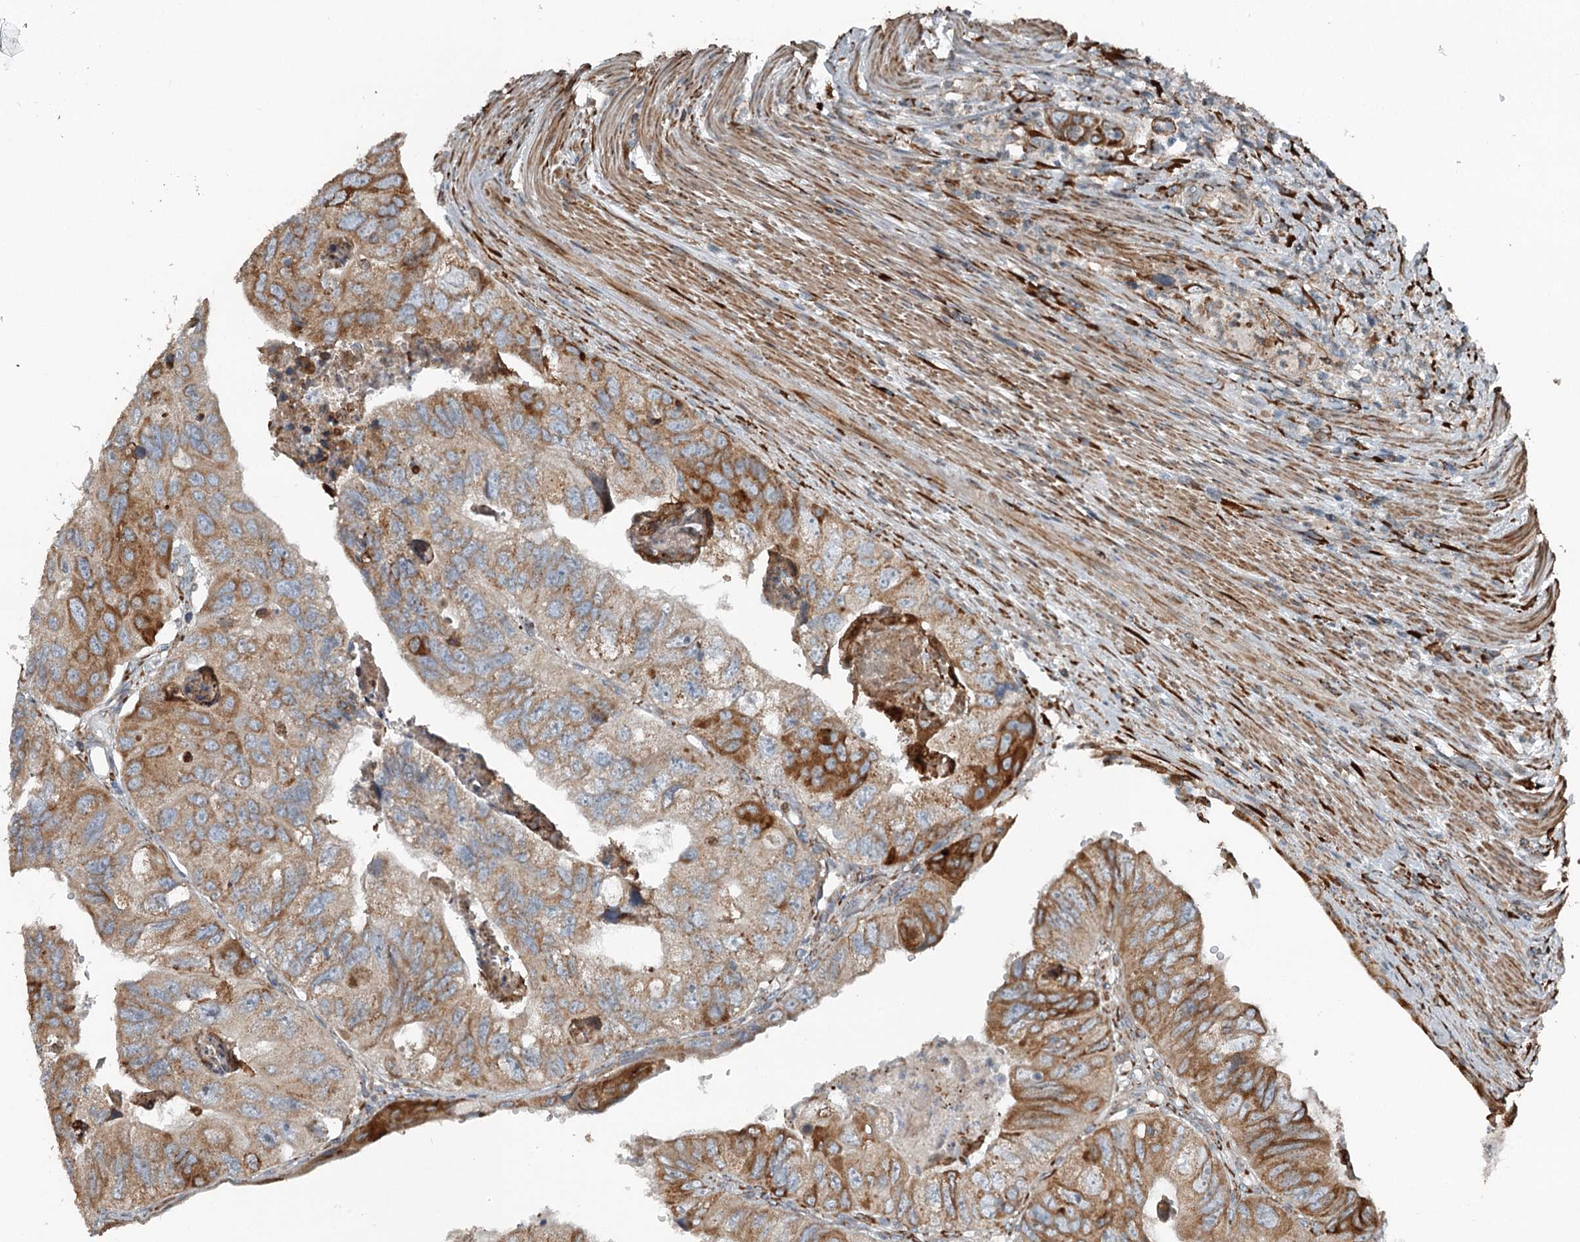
{"staining": {"intensity": "moderate", "quantity": ">75%", "location": "cytoplasmic/membranous"}, "tissue": "colorectal cancer", "cell_type": "Tumor cells", "image_type": "cancer", "snomed": [{"axis": "morphology", "description": "Adenocarcinoma, NOS"}, {"axis": "topography", "description": "Rectum"}], "caption": "Immunohistochemistry (DAB) staining of human colorectal adenocarcinoma reveals moderate cytoplasmic/membranous protein positivity in approximately >75% of tumor cells.", "gene": "RASSF8", "patient": {"sex": "male", "age": 63}}